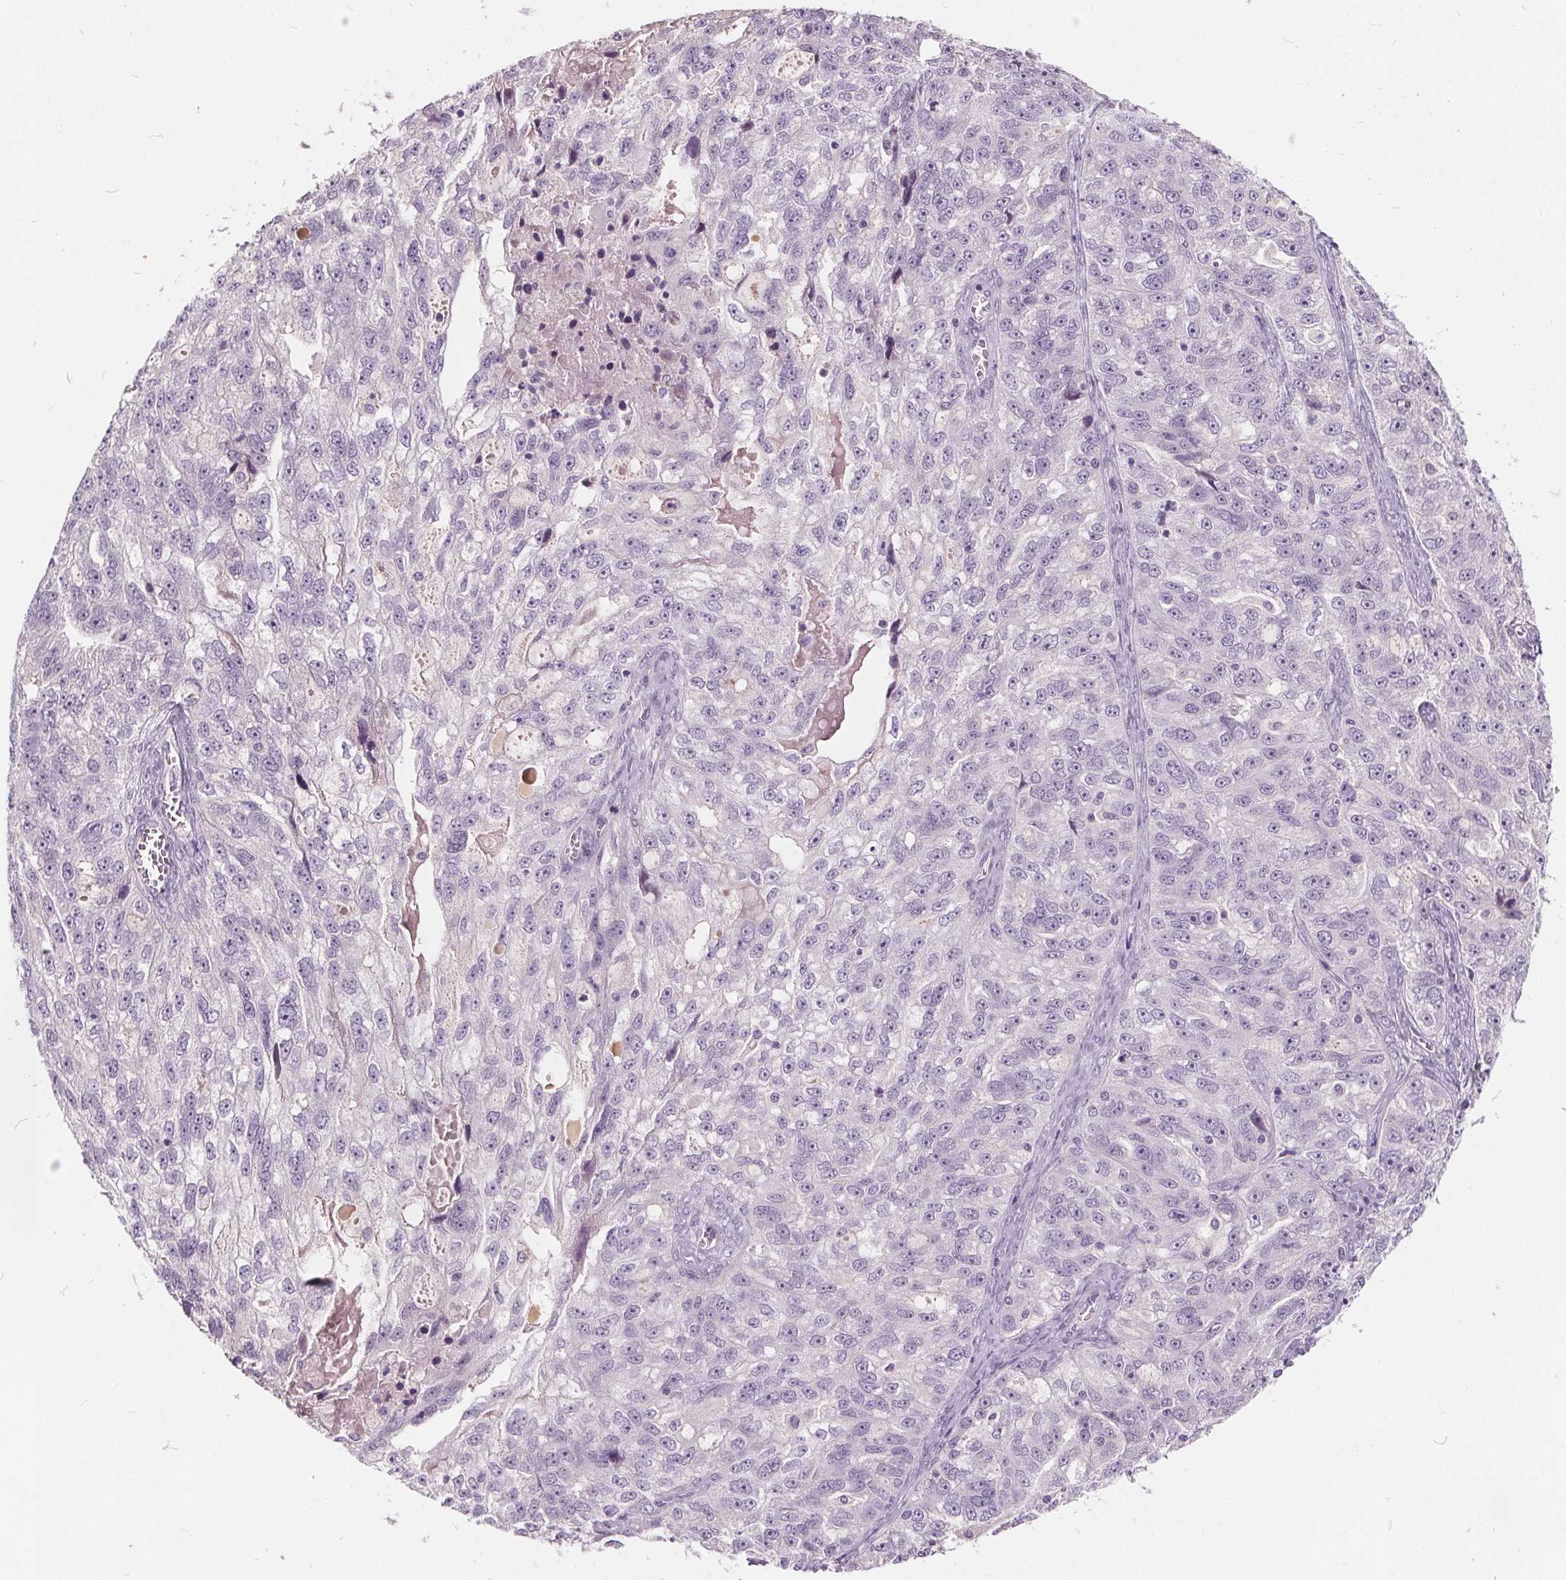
{"staining": {"intensity": "negative", "quantity": "none", "location": "none"}, "tissue": "ovarian cancer", "cell_type": "Tumor cells", "image_type": "cancer", "snomed": [{"axis": "morphology", "description": "Cystadenocarcinoma, serous, NOS"}, {"axis": "topography", "description": "Ovary"}], "caption": "DAB (3,3'-diaminobenzidine) immunohistochemical staining of human ovarian cancer (serous cystadenocarcinoma) demonstrates no significant positivity in tumor cells. (Stains: DAB IHC with hematoxylin counter stain, Microscopy: brightfield microscopy at high magnification).", "gene": "PLA2G2E", "patient": {"sex": "female", "age": 51}}